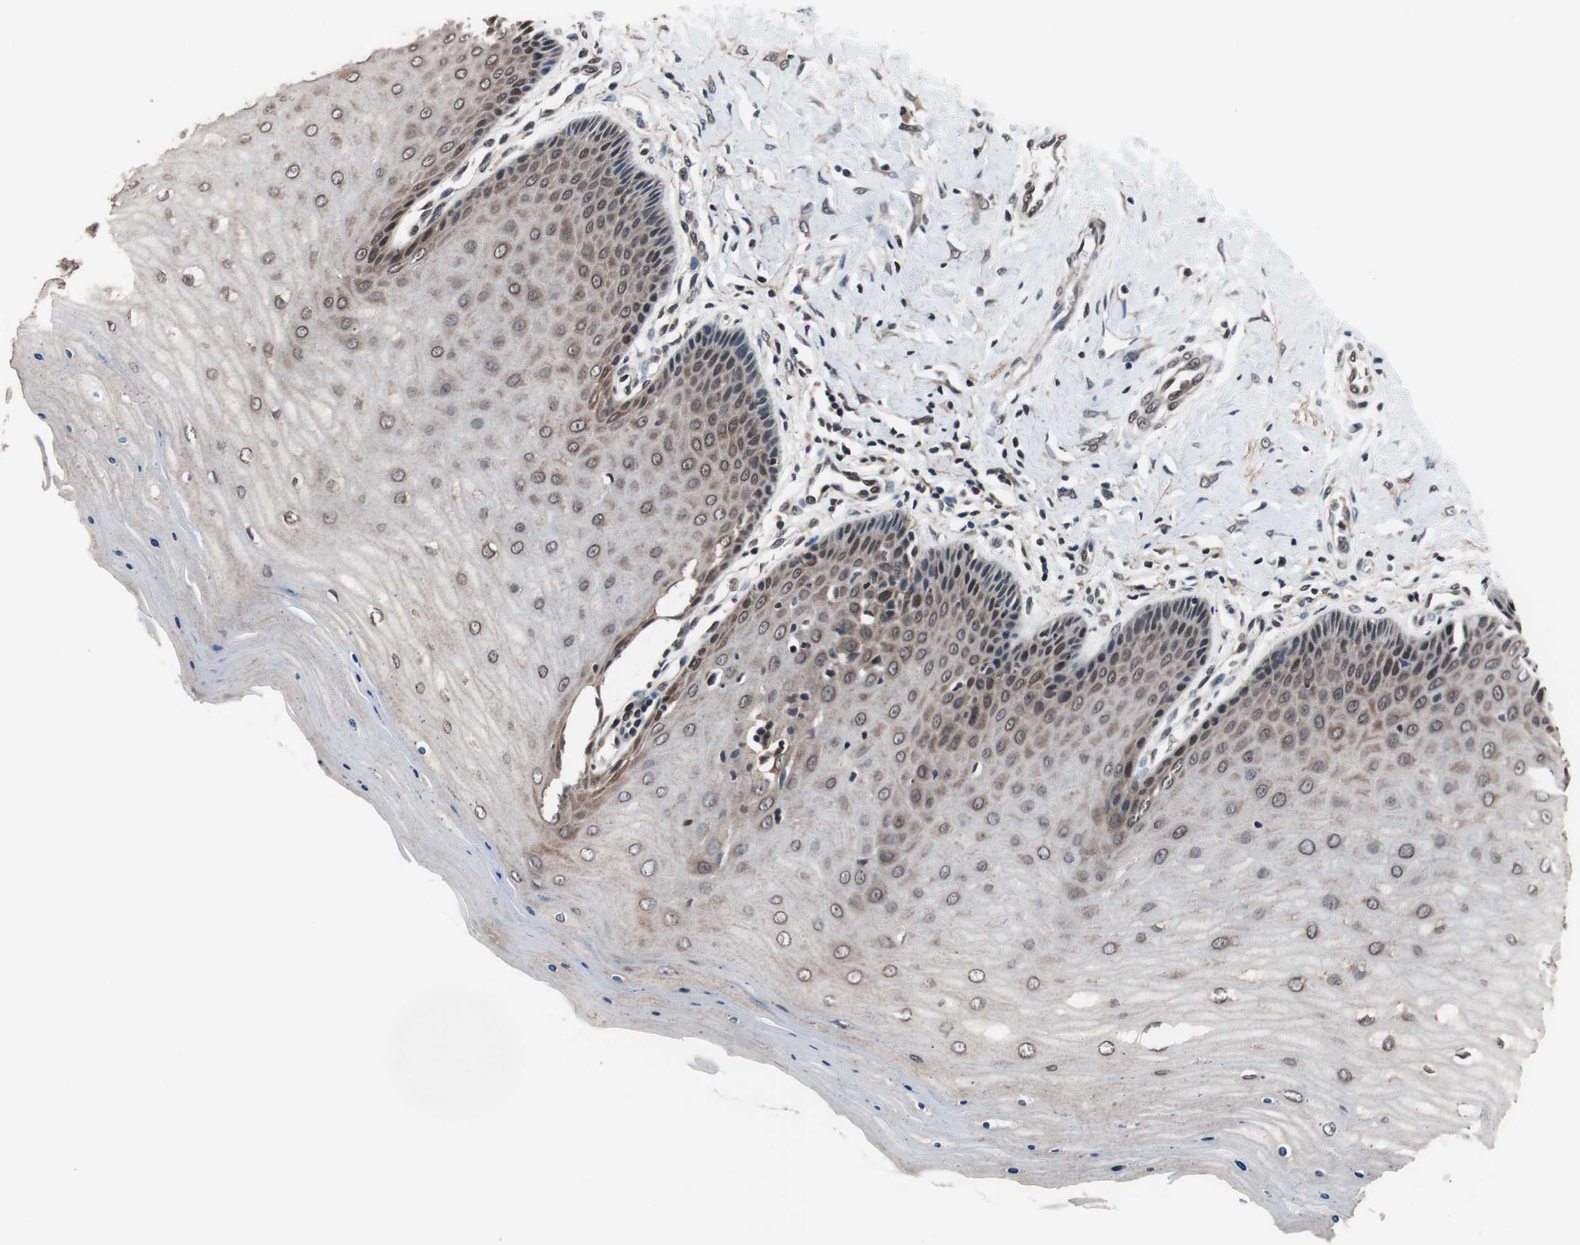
{"staining": {"intensity": "moderate", "quantity": ">75%", "location": "cytoplasmic/membranous,nuclear"}, "tissue": "cervix", "cell_type": "Glandular cells", "image_type": "normal", "snomed": [{"axis": "morphology", "description": "Normal tissue, NOS"}, {"axis": "topography", "description": "Cervix"}], "caption": "Protein analysis of normal cervix reveals moderate cytoplasmic/membranous,nuclear expression in approximately >75% of glandular cells.", "gene": "RFC1", "patient": {"sex": "female", "age": 55}}